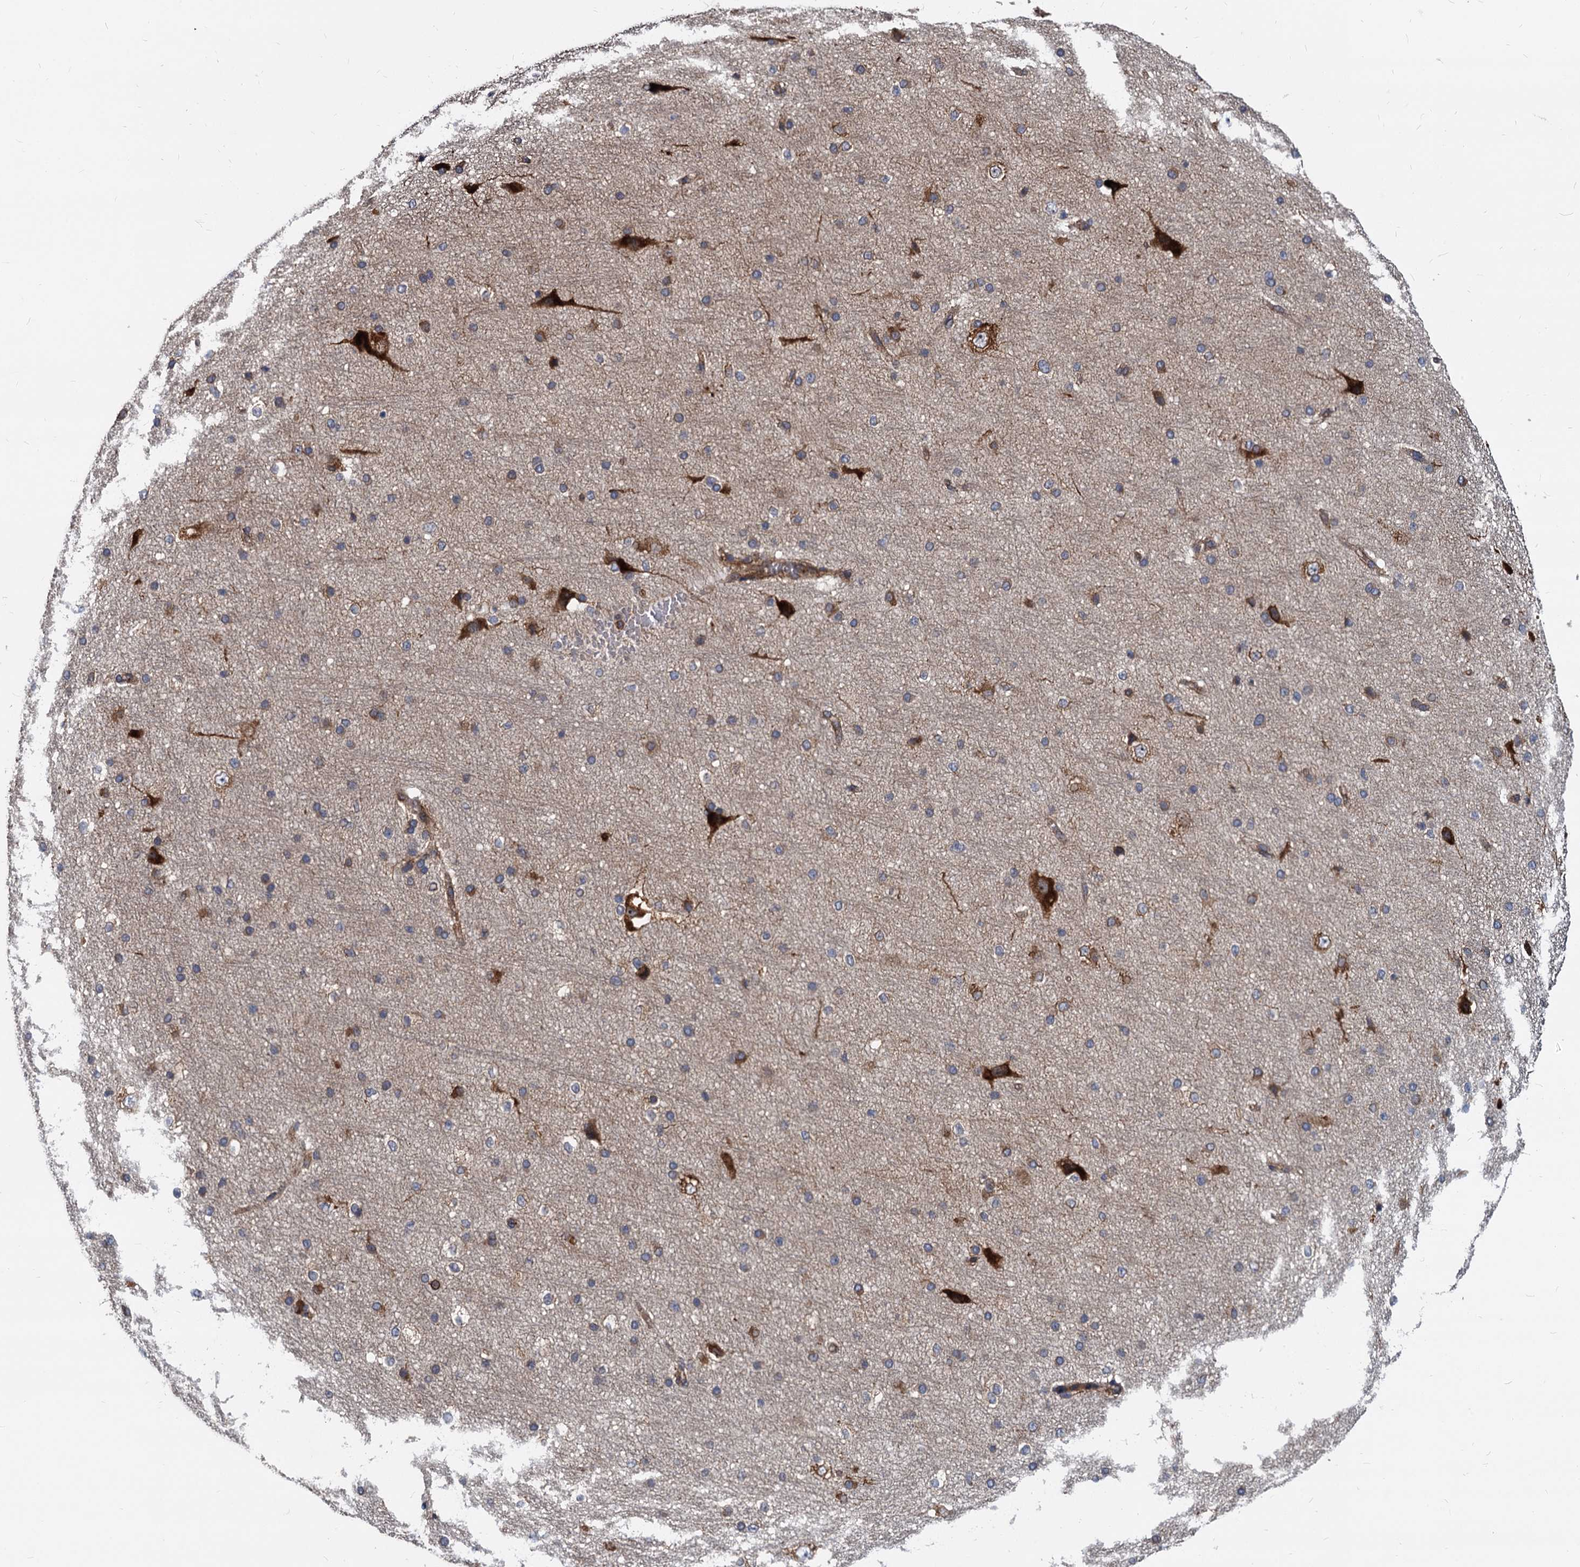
{"staining": {"intensity": "moderate", "quantity": "25%-75%", "location": "cytoplasmic/membranous"}, "tissue": "cerebral cortex", "cell_type": "Endothelial cells", "image_type": "normal", "snomed": [{"axis": "morphology", "description": "Normal tissue, NOS"}, {"axis": "morphology", "description": "Developmental malformation"}, {"axis": "topography", "description": "Cerebral cortex"}], "caption": "Protein expression analysis of normal cerebral cortex shows moderate cytoplasmic/membranous expression in approximately 25%-75% of endothelial cells. The staining is performed using DAB brown chromogen to label protein expression. The nuclei are counter-stained blue using hematoxylin.", "gene": "STIM1", "patient": {"sex": "female", "age": 30}}